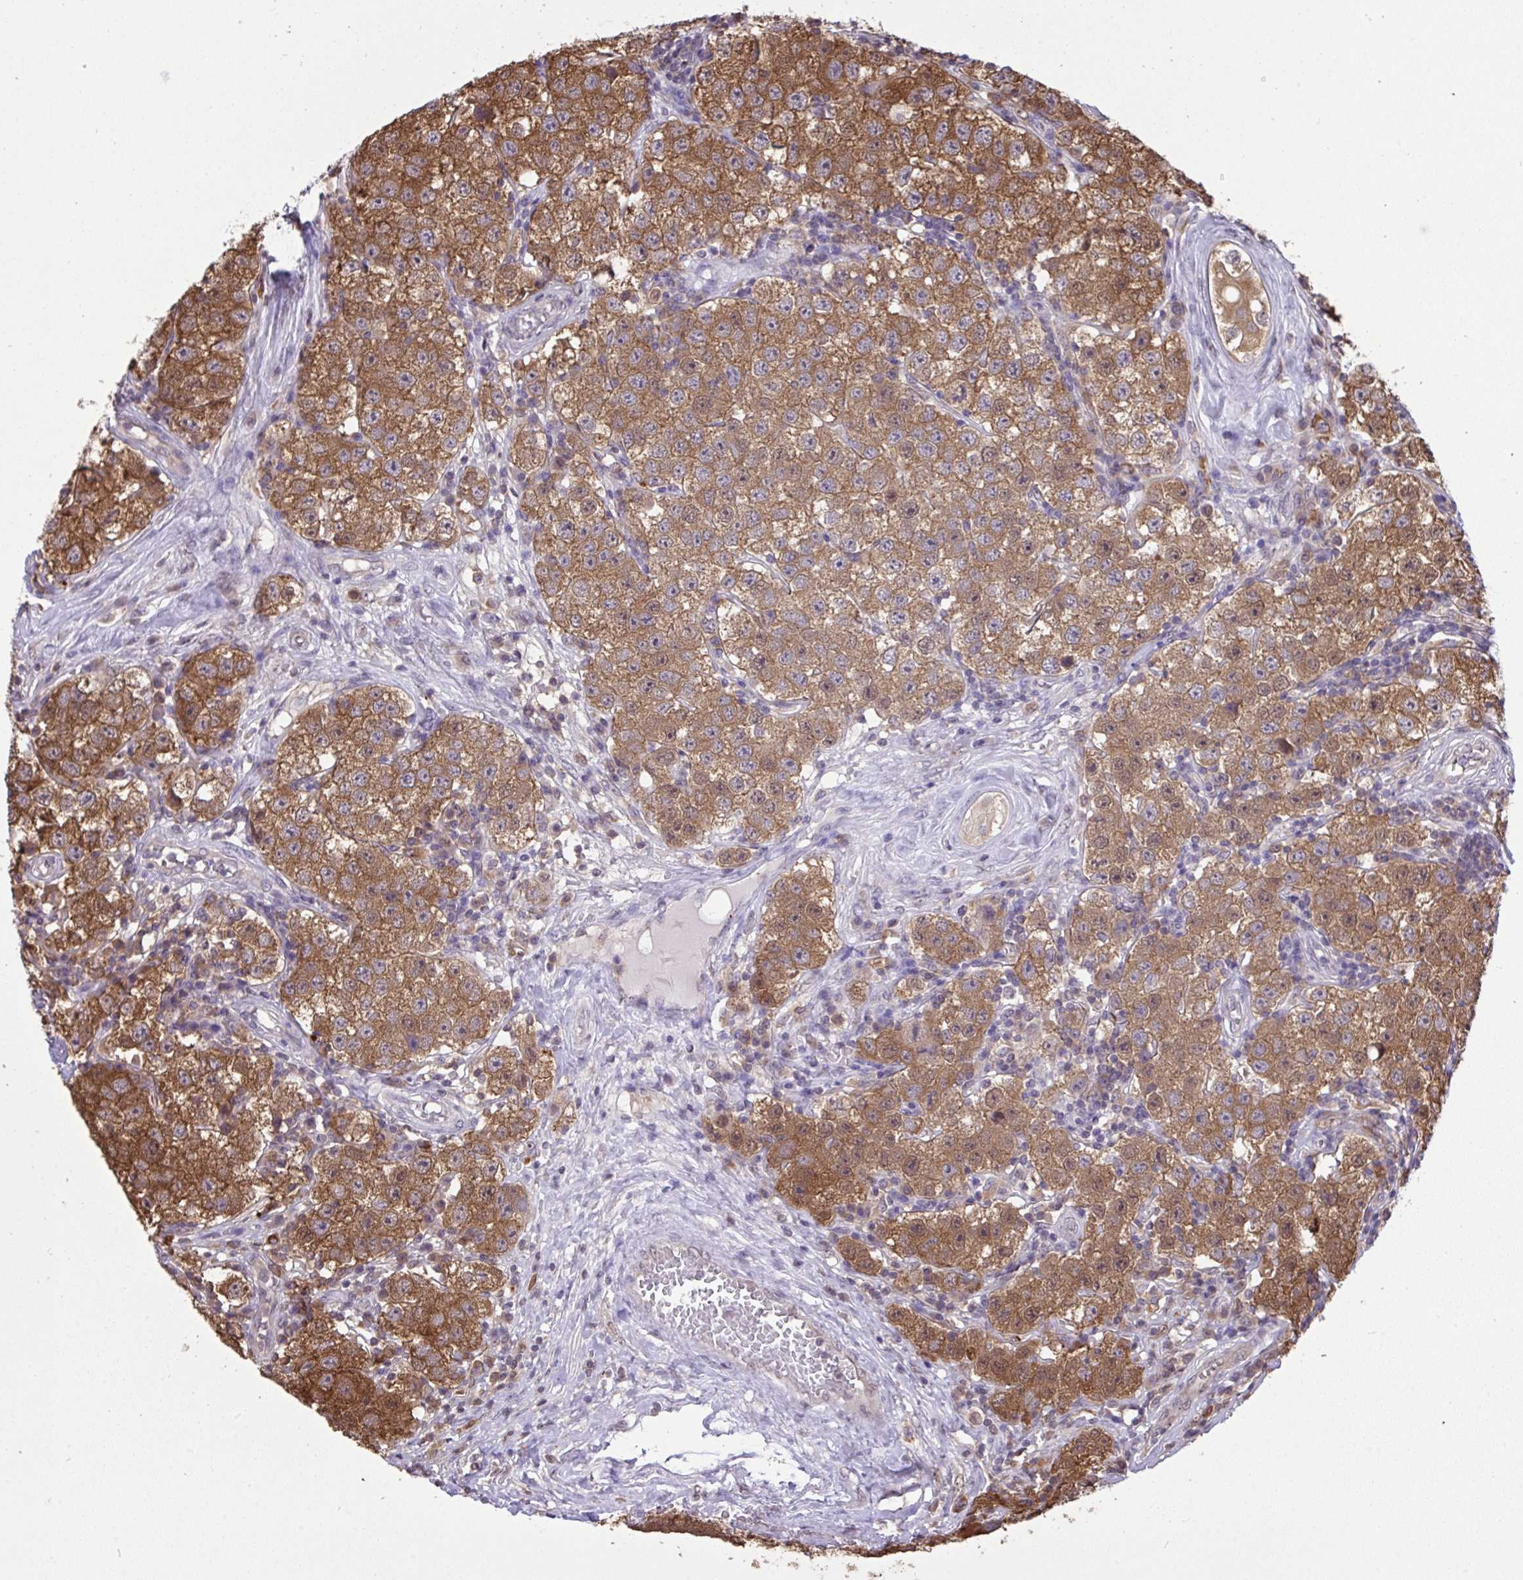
{"staining": {"intensity": "strong", "quantity": ">75%", "location": "cytoplasmic/membranous"}, "tissue": "testis cancer", "cell_type": "Tumor cells", "image_type": "cancer", "snomed": [{"axis": "morphology", "description": "Seminoma, NOS"}, {"axis": "topography", "description": "Testis"}], "caption": "Testis cancer (seminoma) tissue exhibits strong cytoplasmic/membranous expression in about >75% of tumor cells, visualized by immunohistochemistry.", "gene": "C12orf57", "patient": {"sex": "male", "age": 34}}